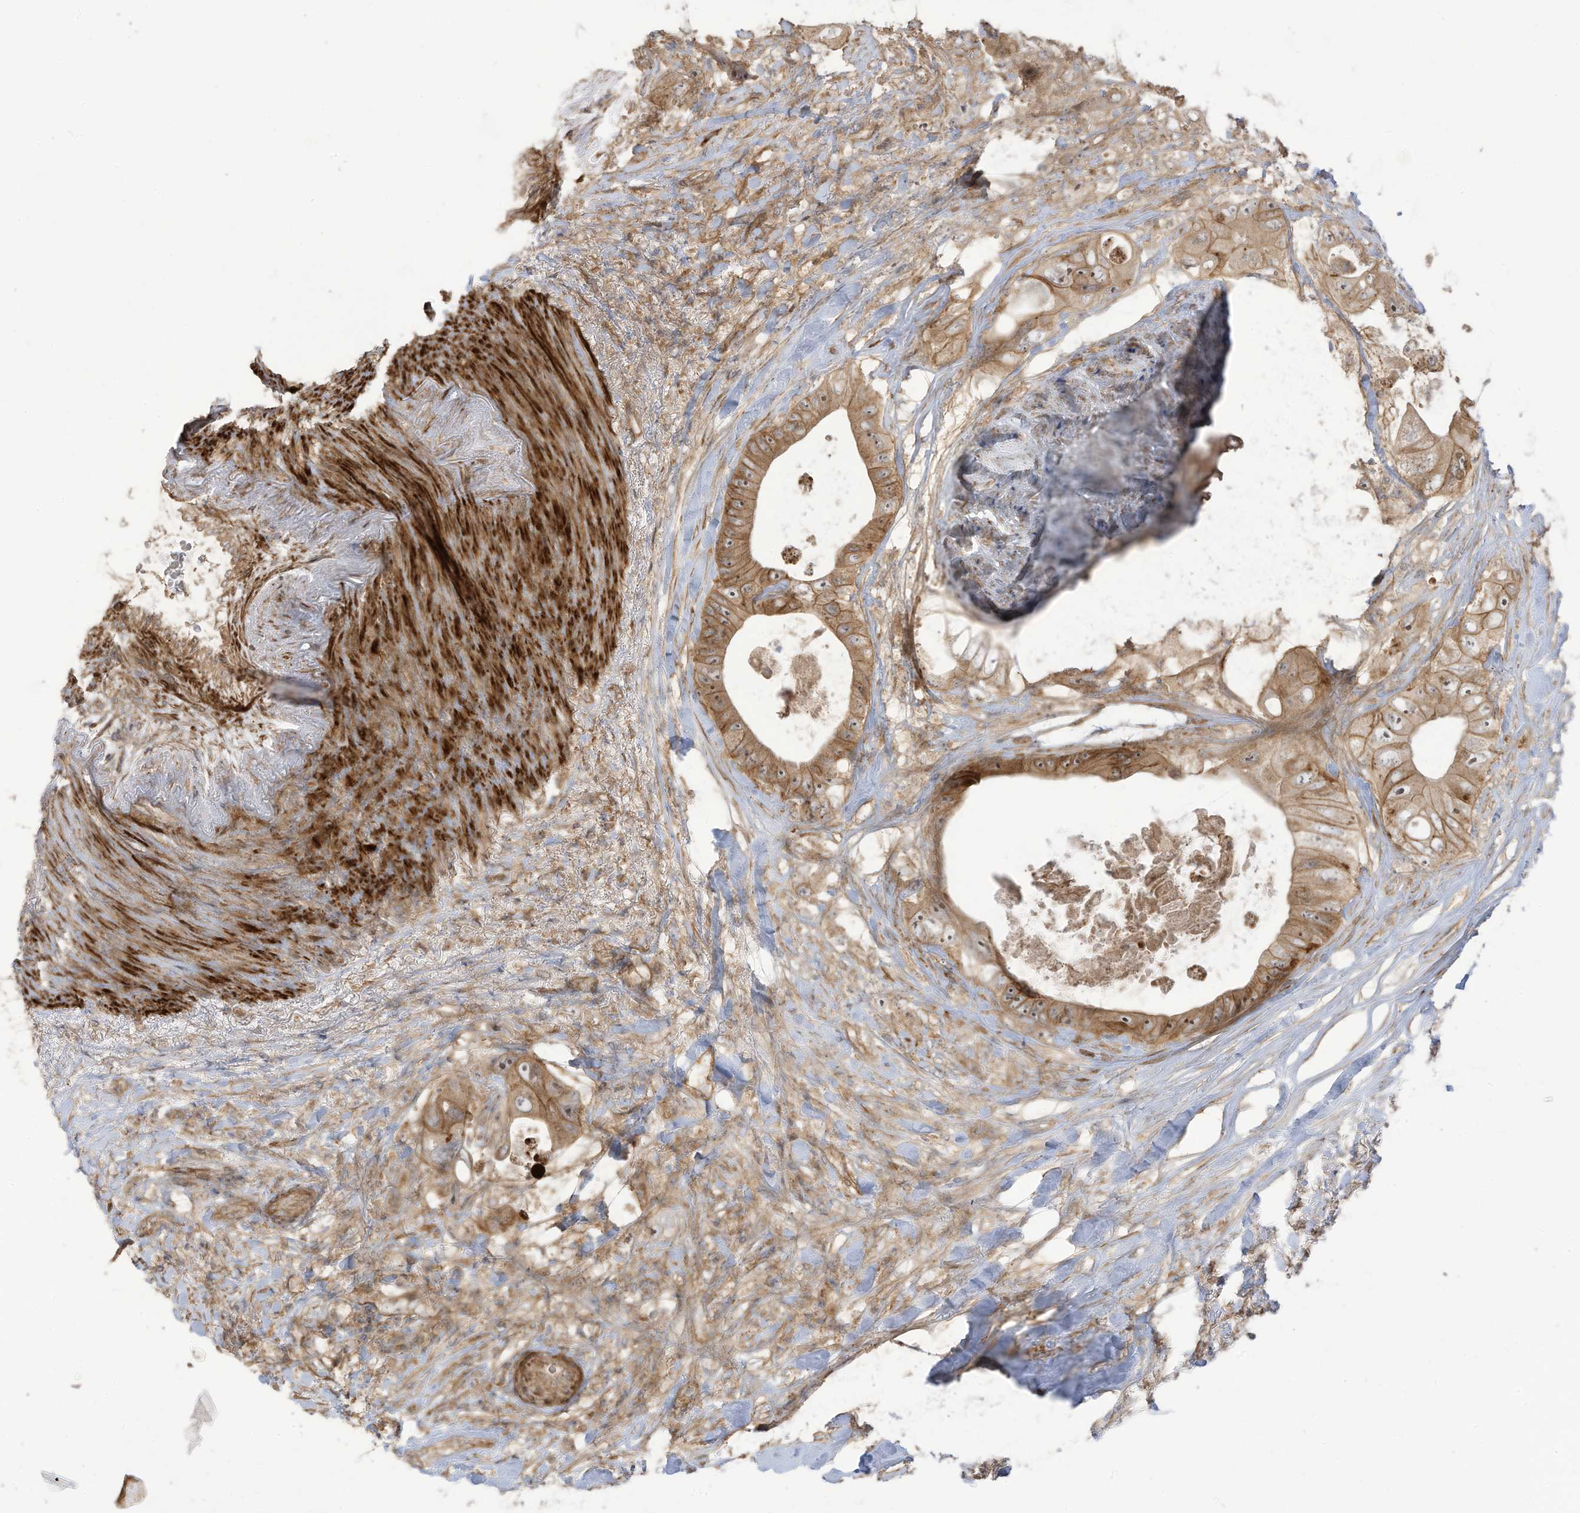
{"staining": {"intensity": "moderate", "quantity": ">75%", "location": "cytoplasmic/membranous,nuclear"}, "tissue": "colorectal cancer", "cell_type": "Tumor cells", "image_type": "cancer", "snomed": [{"axis": "morphology", "description": "Adenocarcinoma, NOS"}, {"axis": "topography", "description": "Colon"}], "caption": "Immunohistochemical staining of colorectal cancer (adenocarcinoma) exhibits medium levels of moderate cytoplasmic/membranous and nuclear protein expression in about >75% of tumor cells.", "gene": "ENTR1", "patient": {"sex": "female", "age": 46}}